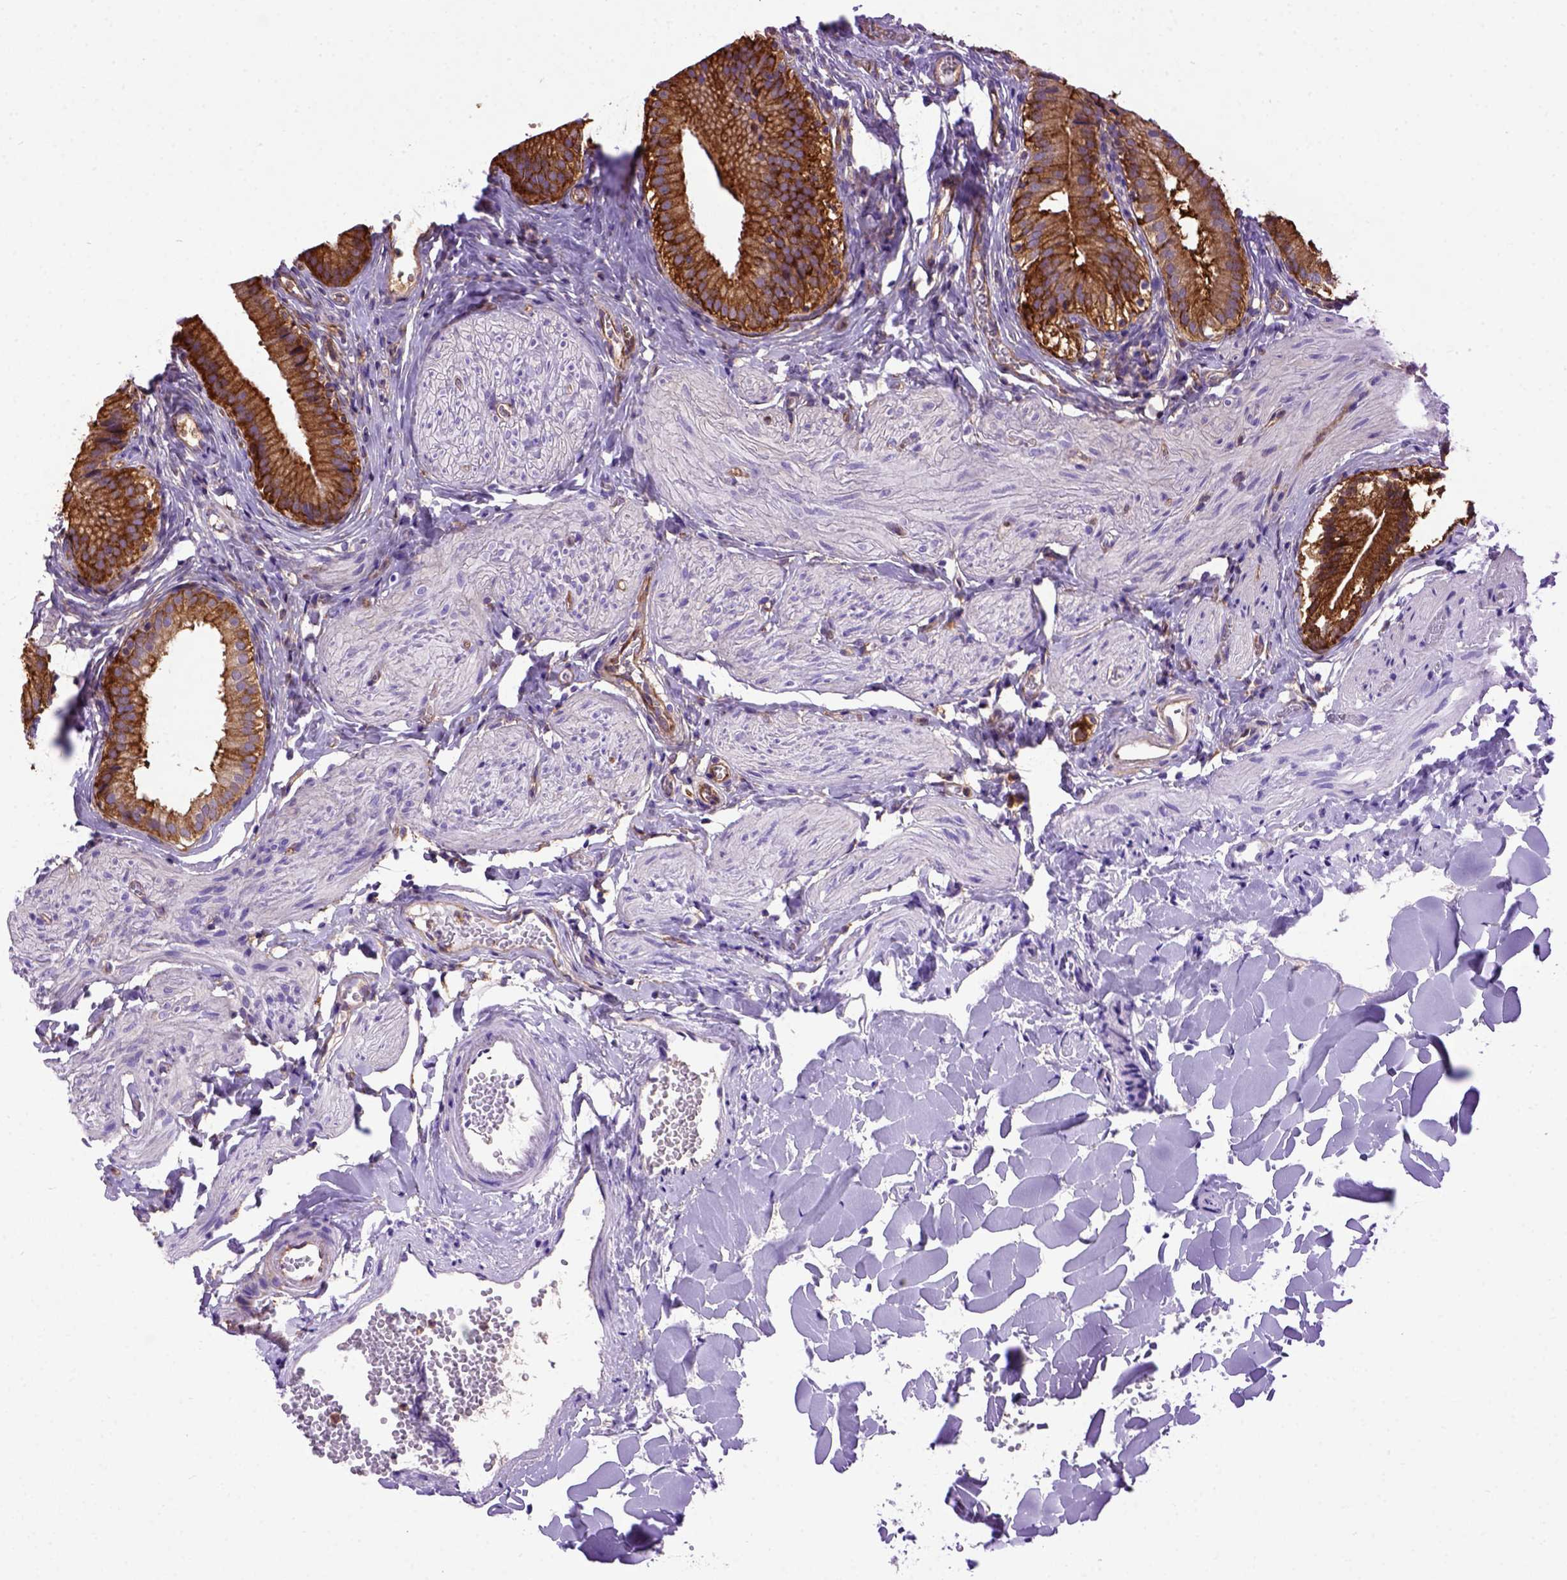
{"staining": {"intensity": "strong", "quantity": ">75%", "location": "cytoplasmic/membranous"}, "tissue": "gallbladder", "cell_type": "Glandular cells", "image_type": "normal", "snomed": [{"axis": "morphology", "description": "Normal tissue, NOS"}, {"axis": "topography", "description": "Gallbladder"}], "caption": "IHC (DAB) staining of unremarkable gallbladder exhibits strong cytoplasmic/membranous protein positivity in approximately >75% of glandular cells.", "gene": "MVP", "patient": {"sex": "female", "age": 47}}